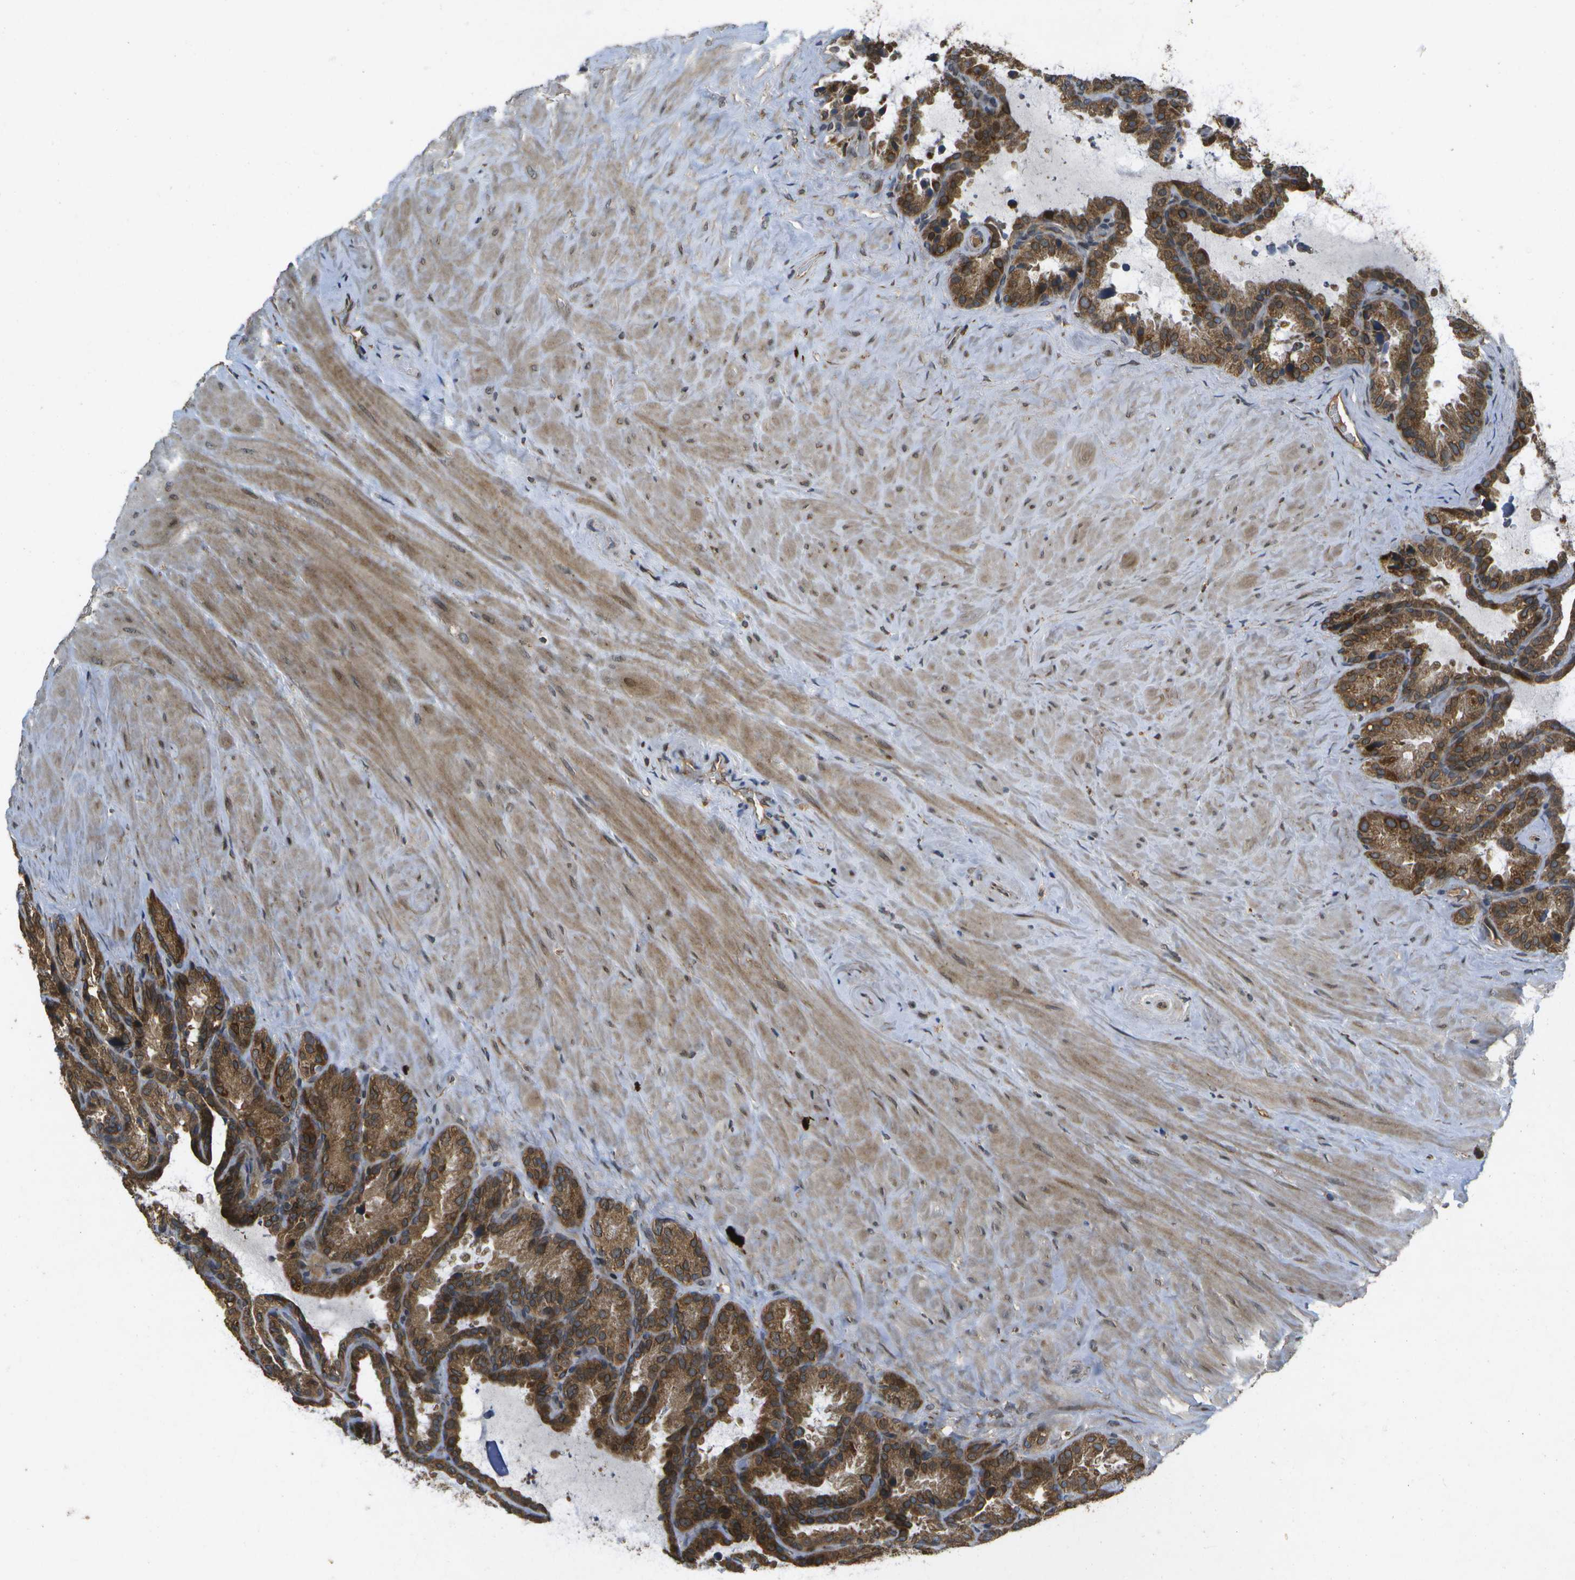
{"staining": {"intensity": "moderate", "quantity": ">75%", "location": "cytoplasmic/membranous"}, "tissue": "seminal vesicle", "cell_type": "Glandular cells", "image_type": "normal", "snomed": [{"axis": "morphology", "description": "Normal tissue, NOS"}, {"axis": "topography", "description": "Seminal veicle"}], "caption": "This histopathology image demonstrates normal seminal vesicle stained with immunohistochemistry (IHC) to label a protein in brown. The cytoplasmic/membranous of glandular cells show moderate positivity for the protein. Nuclei are counter-stained blue.", "gene": "HFE", "patient": {"sex": "male", "age": 46}}